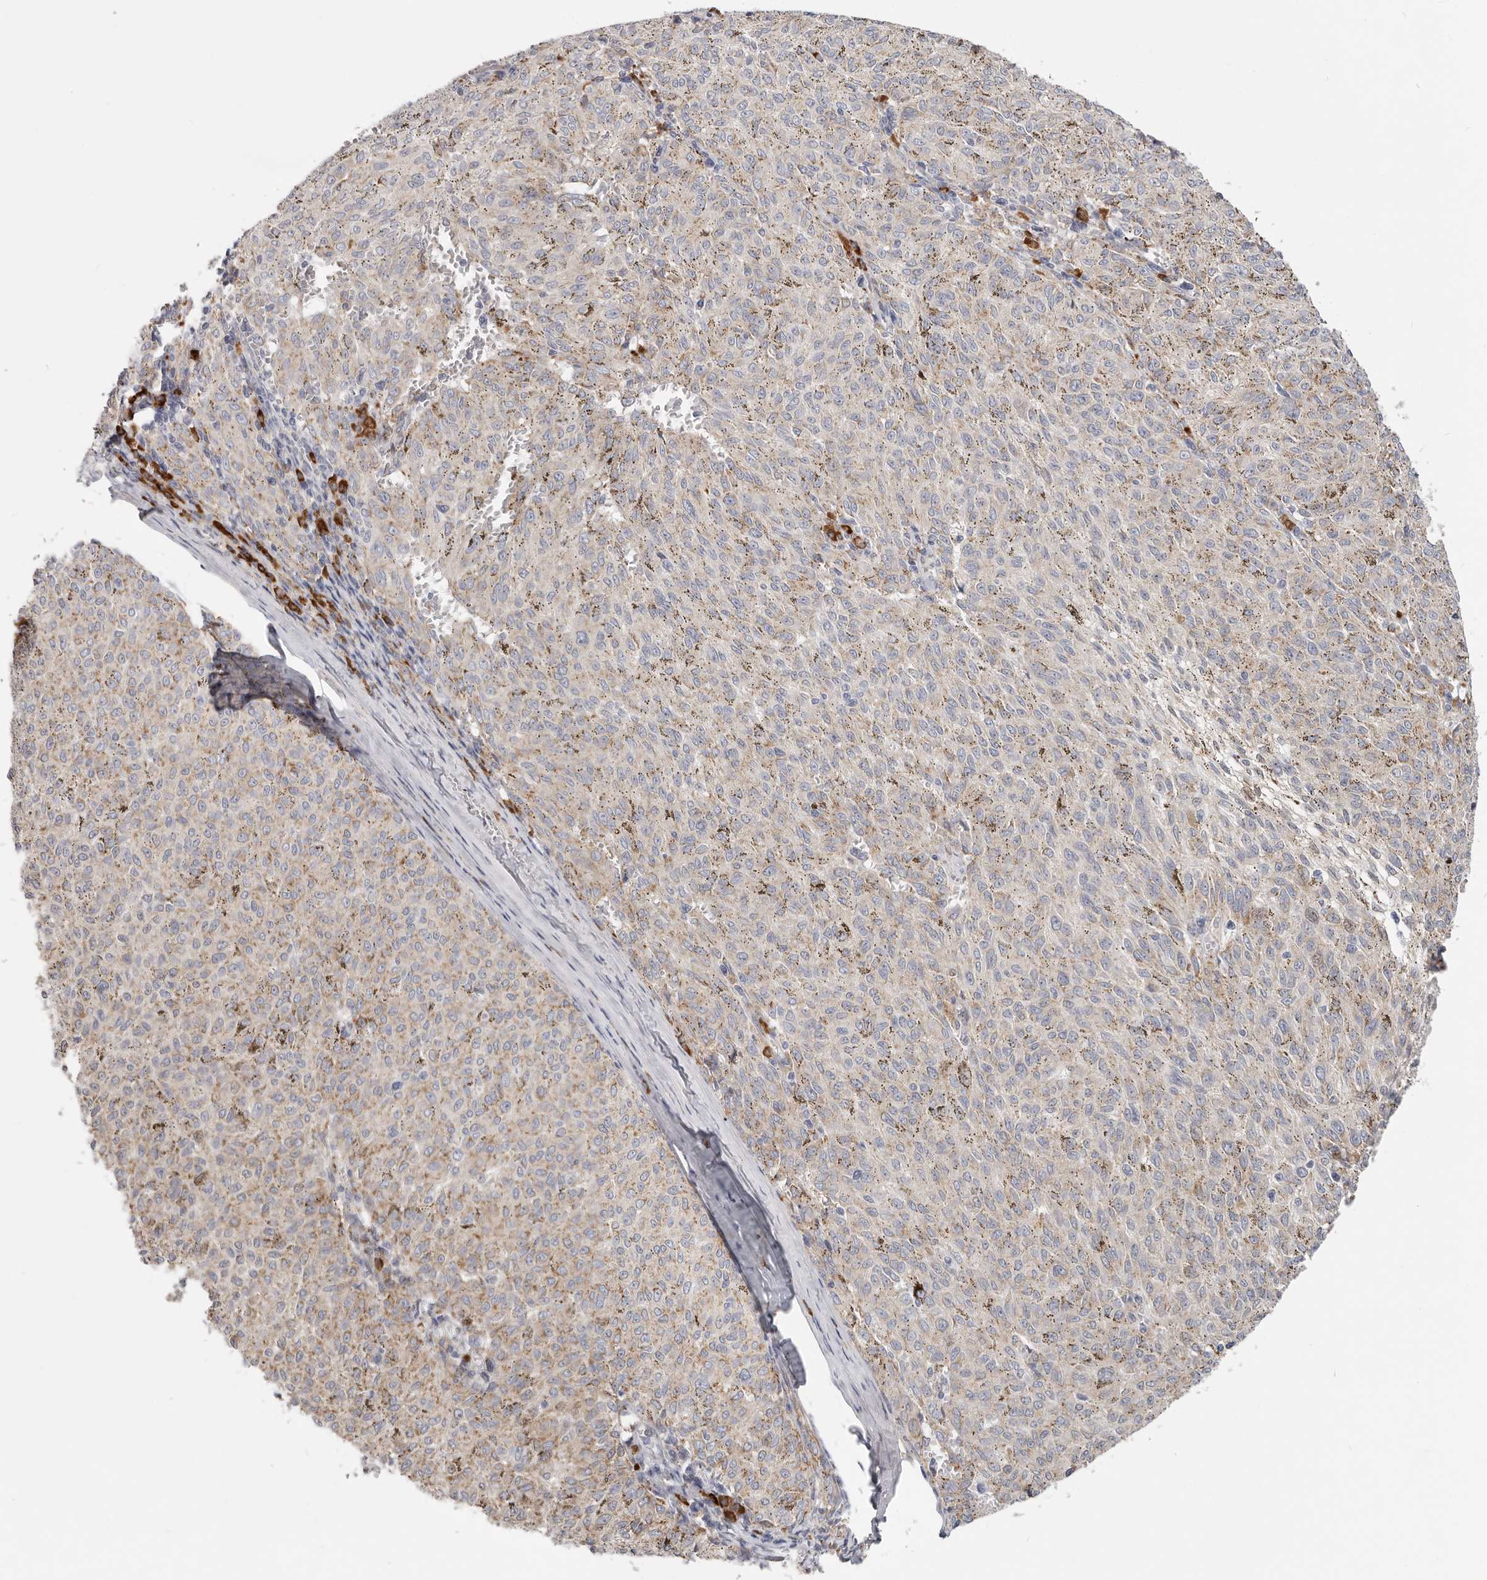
{"staining": {"intensity": "weak", "quantity": "25%-75%", "location": "cytoplasmic/membranous"}, "tissue": "melanoma", "cell_type": "Tumor cells", "image_type": "cancer", "snomed": [{"axis": "morphology", "description": "Malignant melanoma, NOS"}, {"axis": "topography", "description": "Skin"}], "caption": "Weak cytoplasmic/membranous staining is identified in approximately 25%-75% of tumor cells in malignant melanoma.", "gene": "IL32", "patient": {"sex": "female", "age": 72}}